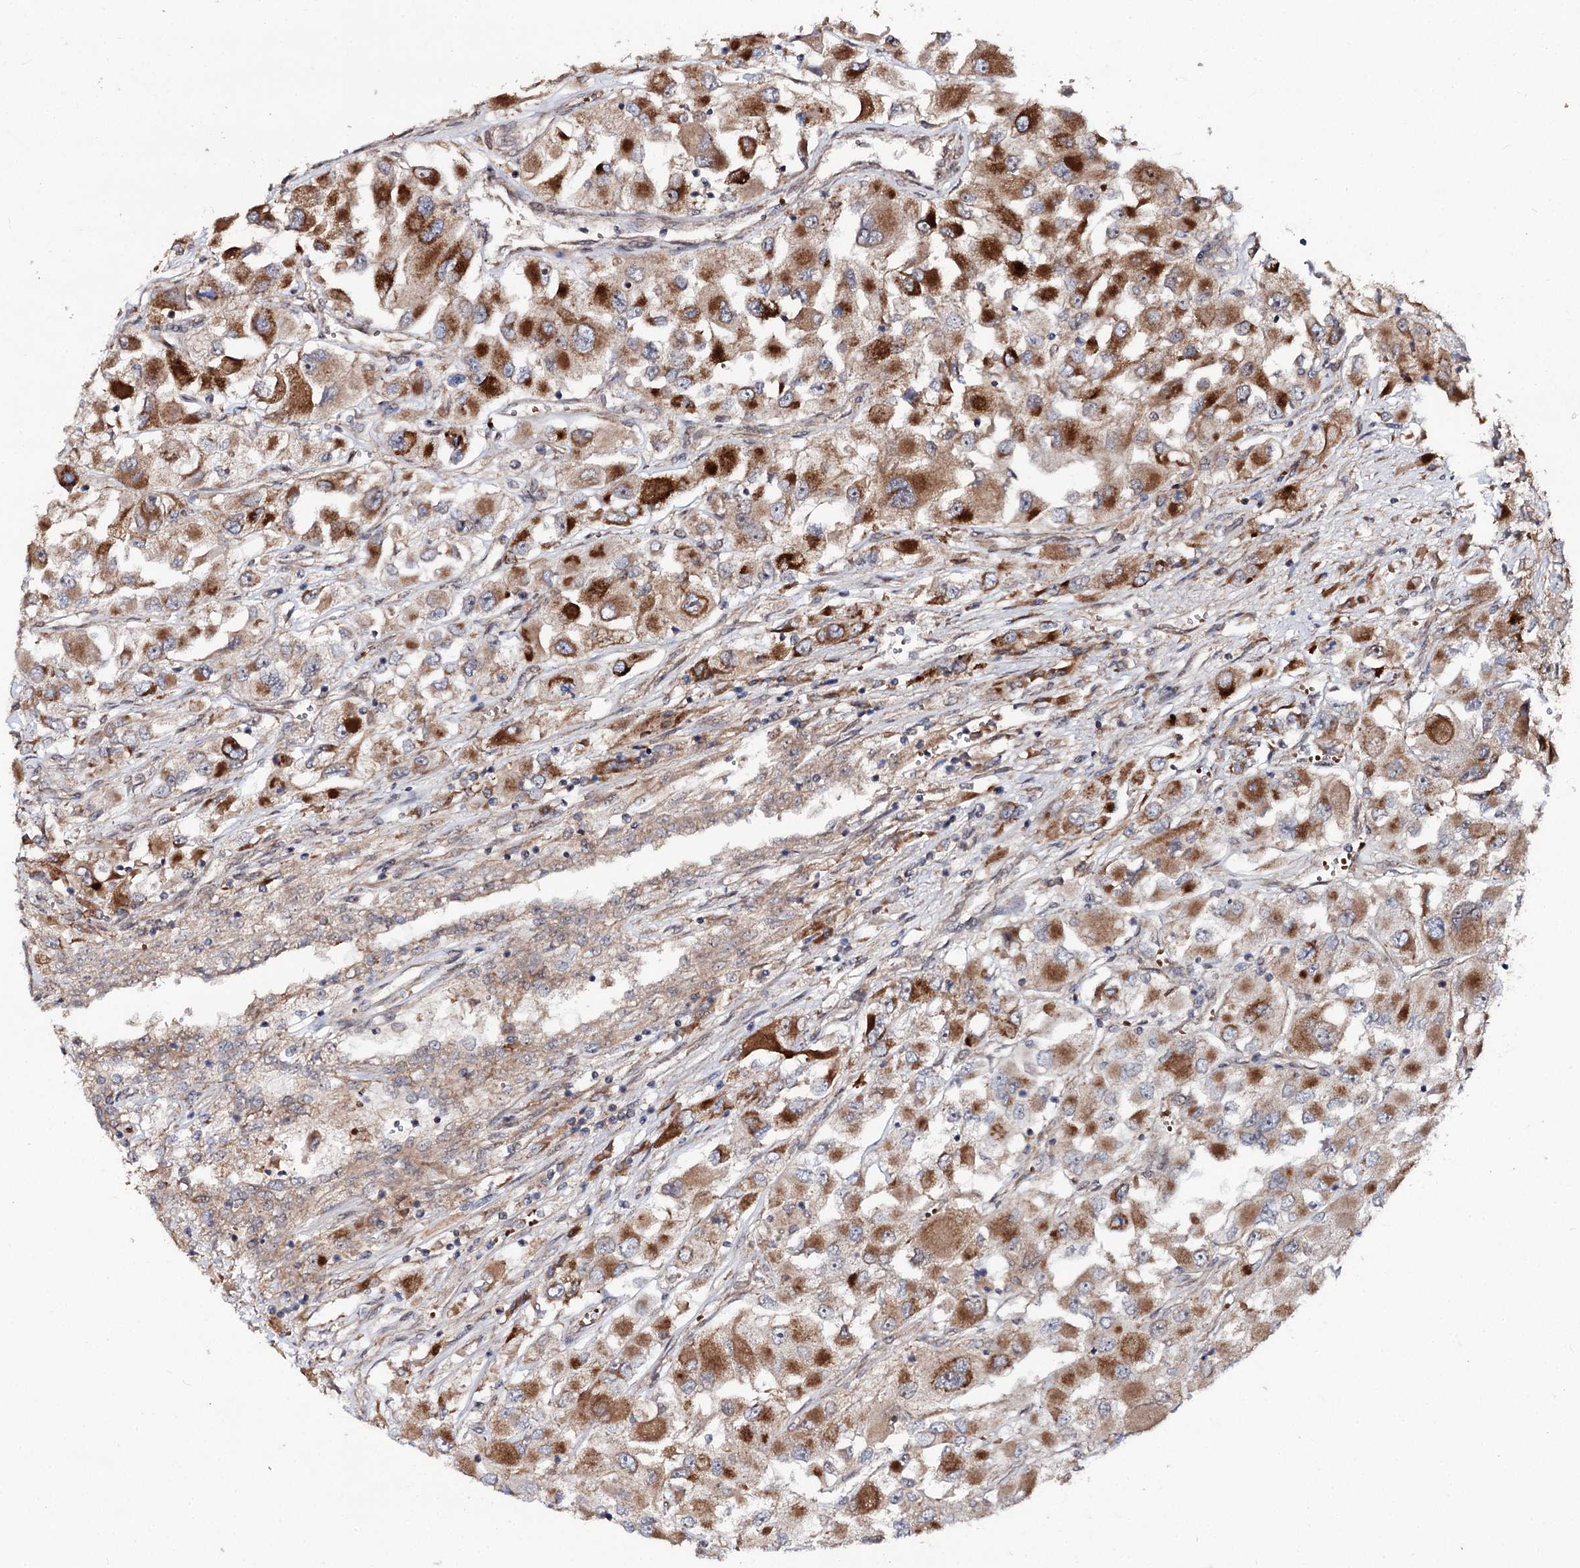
{"staining": {"intensity": "strong", "quantity": "25%-75%", "location": "cytoplasmic/membranous"}, "tissue": "renal cancer", "cell_type": "Tumor cells", "image_type": "cancer", "snomed": [{"axis": "morphology", "description": "Adenocarcinoma, NOS"}, {"axis": "topography", "description": "Kidney"}], "caption": "Tumor cells demonstrate high levels of strong cytoplasmic/membranous staining in approximately 25%-75% of cells in human renal adenocarcinoma.", "gene": "MSANTD2", "patient": {"sex": "female", "age": 52}}